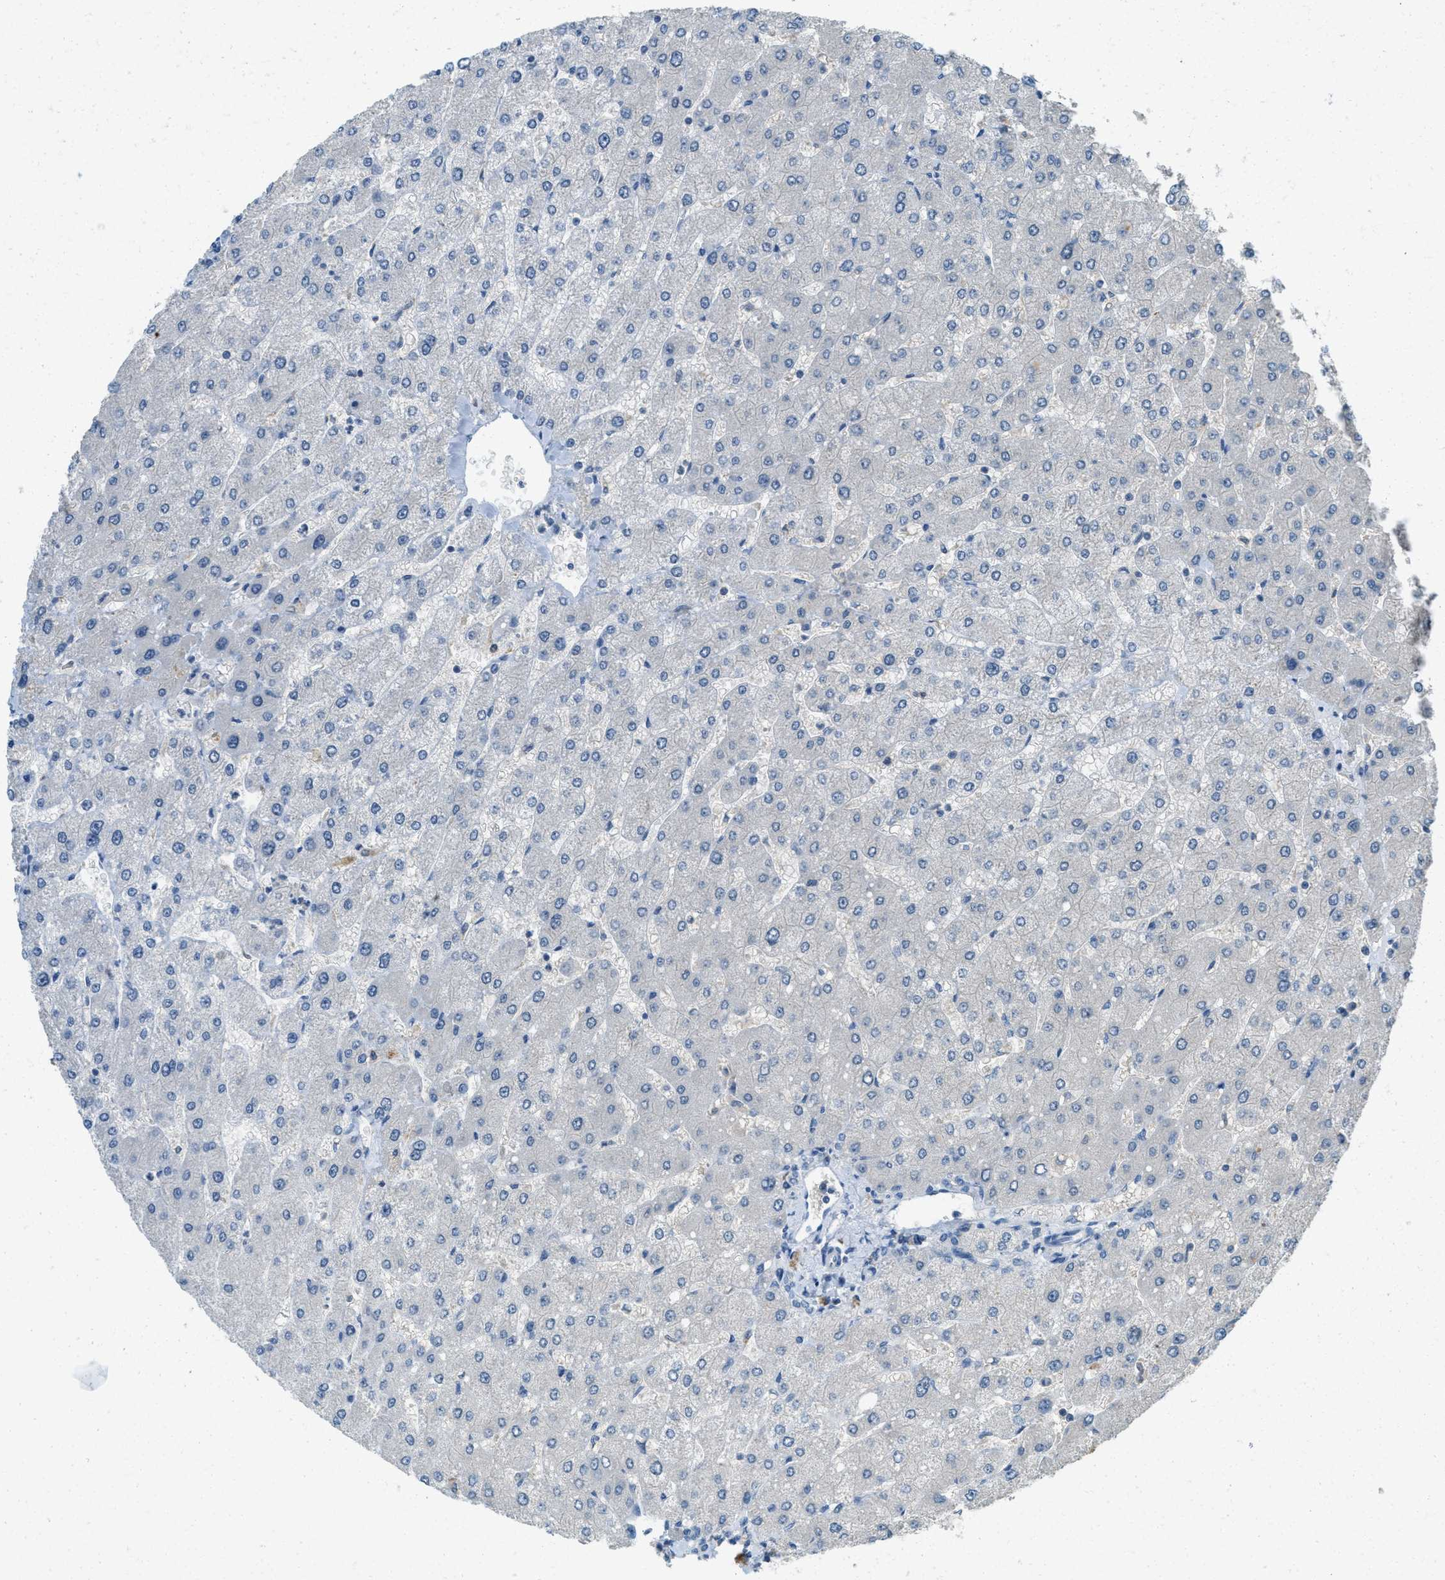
{"staining": {"intensity": "negative", "quantity": "none", "location": "none"}, "tissue": "liver", "cell_type": "Cholangiocytes", "image_type": "normal", "snomed": [{"axis": "morphology", "description": "Normal tissue, NOS"}, {"axis": "topography", "description": "Liver"}], "caption": "This is an immunohistochemistry image of normal liver. There is no positivity in cholangiocytes.", "gene": "MIS18A", "patient": {"sex": "male", "age": 55}}